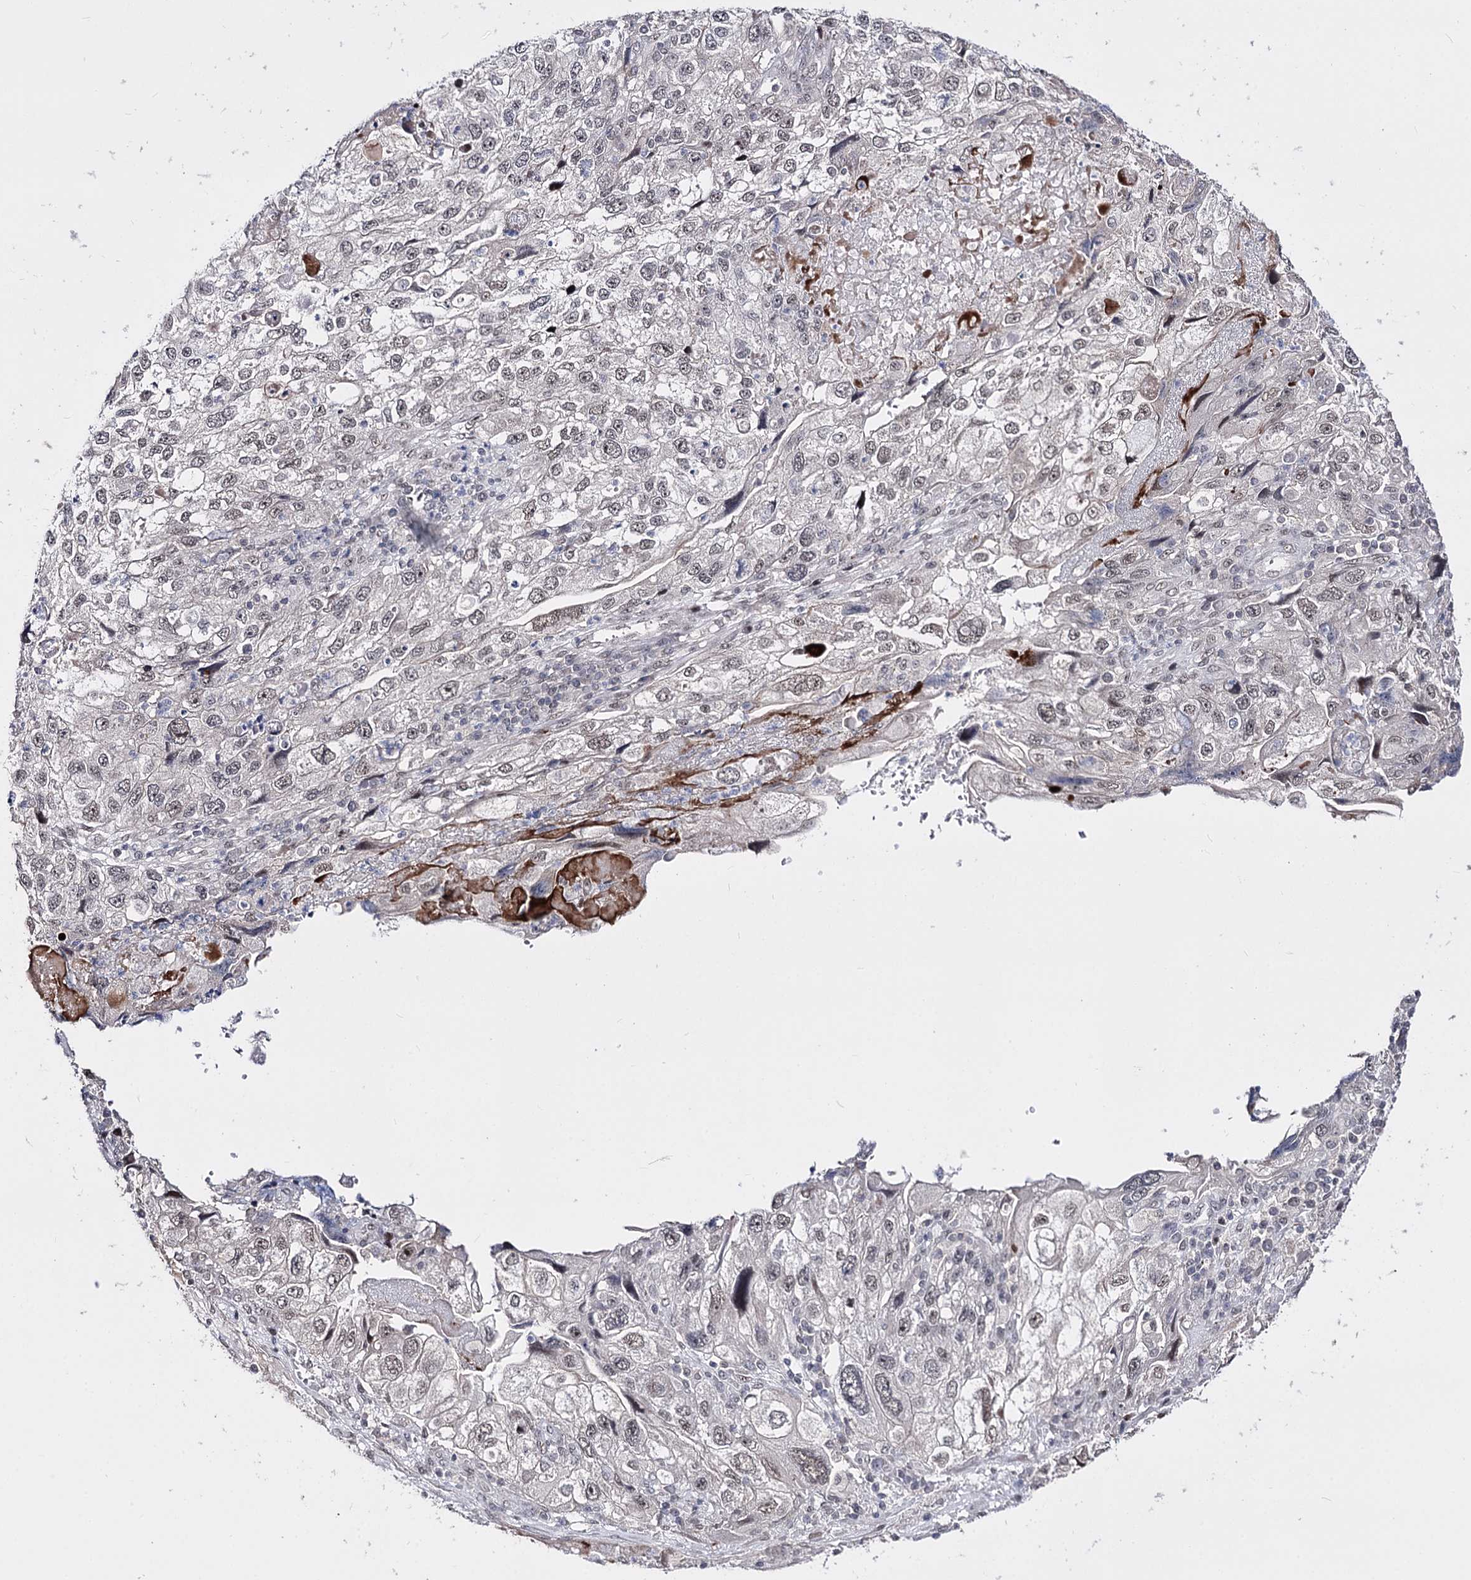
{"staining": {"intensity": "weak", "quantity": "25%-75%", "location": "nuclear"}, "tissue": "endometrial cancer", "cell_type": "Tumor cells", "image_type": "cancer", "snomed": [{"axis": "morphology", "description": "Adenocarcinoma, NOS"}, {"axis": "topography", "description": "Endometrium"}], "caption": "Brown immunohistochemical staining in endometrial adenocarcinoma demonstrates weak nuclear staining in approximately 25%-75% of tumor cells.", "gene": "STOX1", "patient": {"sex": "female", "age": 49}}